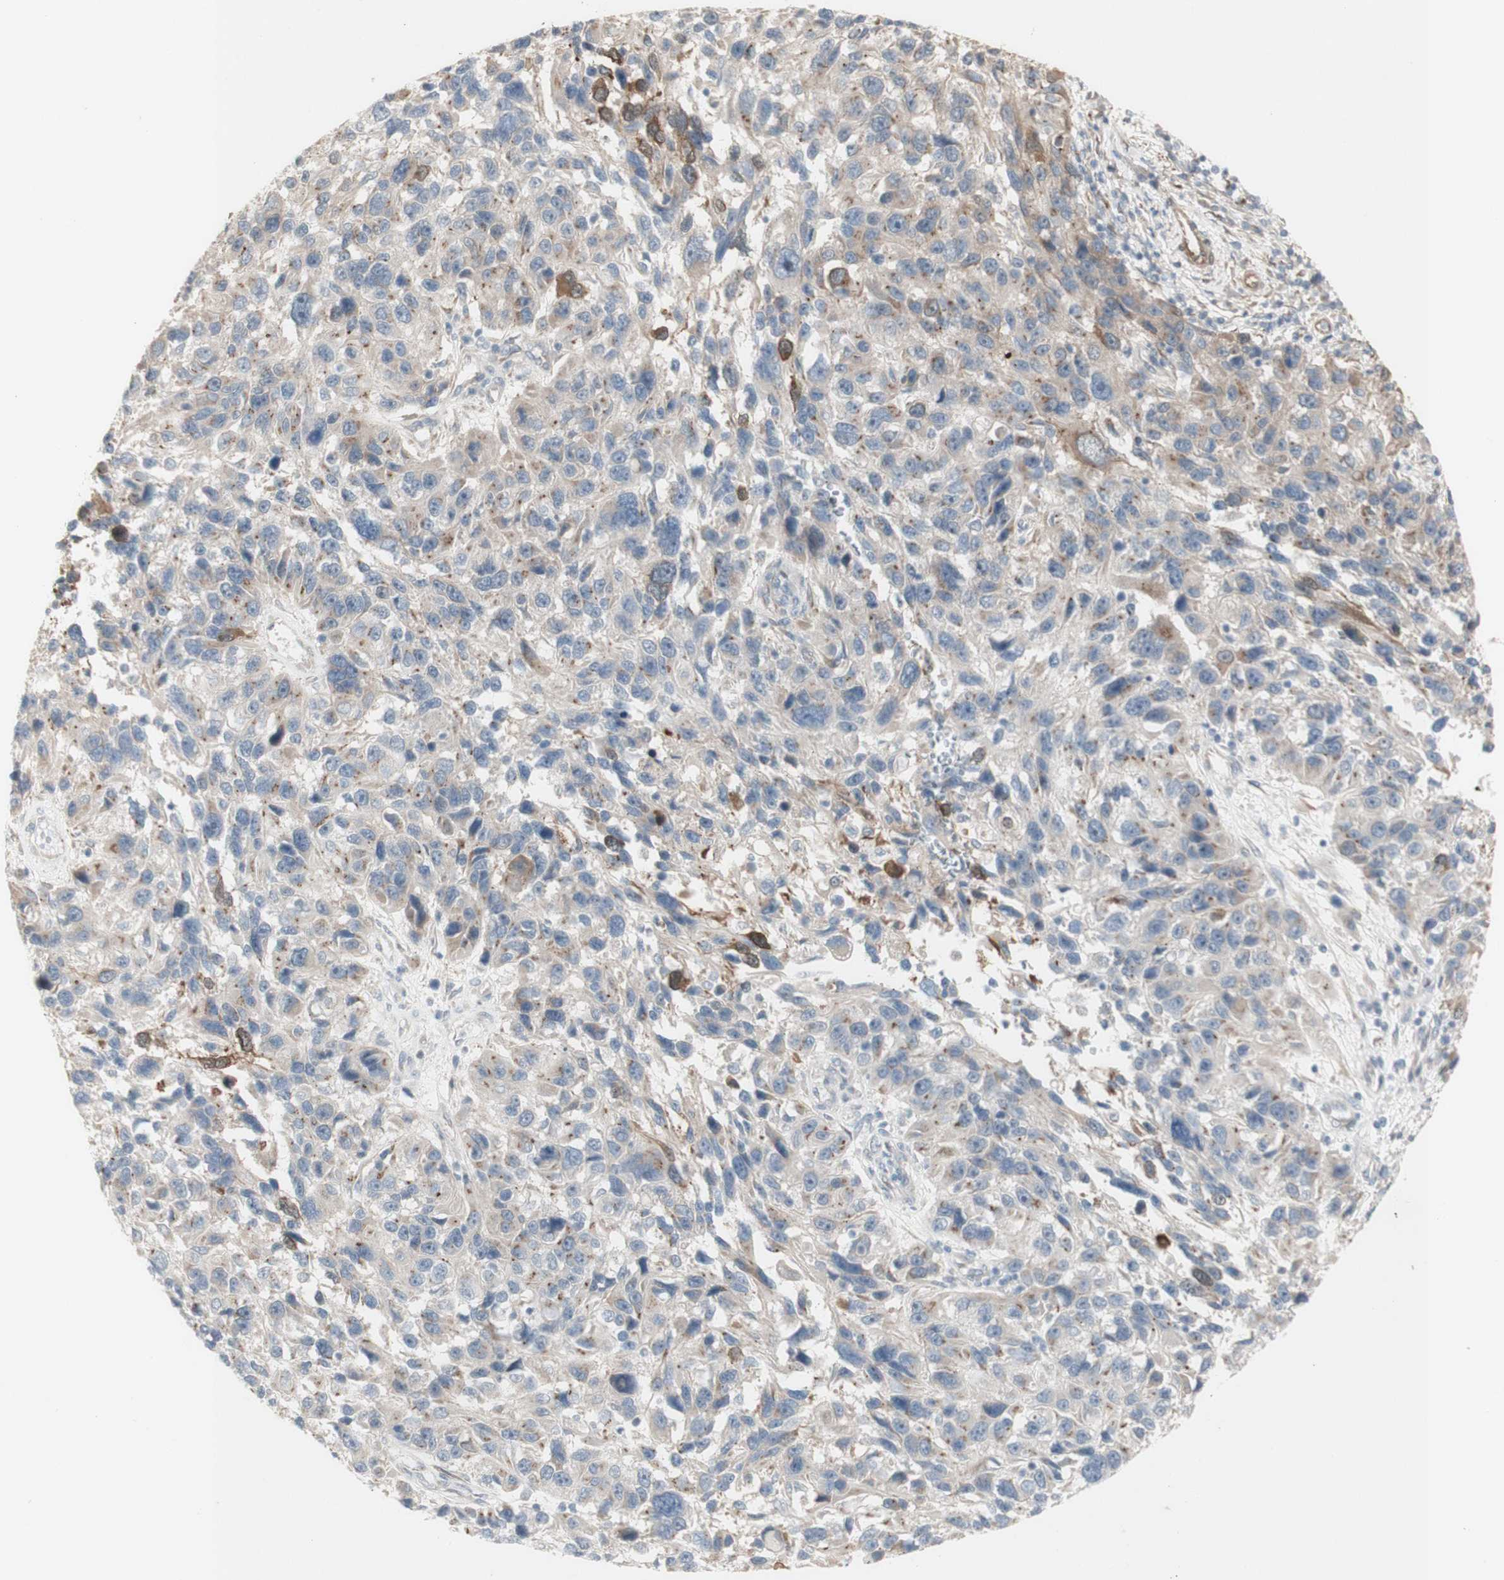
{"staining": {"intensity": "weak", "quantity": "25%-75%", "location": "cytoplasmic/membranous"}, "tissue": "melanoma", "cell_type": "Tumor cells", "image_type": "cancer", "snomed": [{"axis": "morphology", "description": "Malignant melanoma, NOS"}, {"axis": "topography", "description": "Skin"}], "caption": "Weak cytoplasmic/membranous positivity is present in about 25%-75% of tumor cells in melanoma.", "gene": "CNN3", "patient": {"sex": "male", "age": 53}}